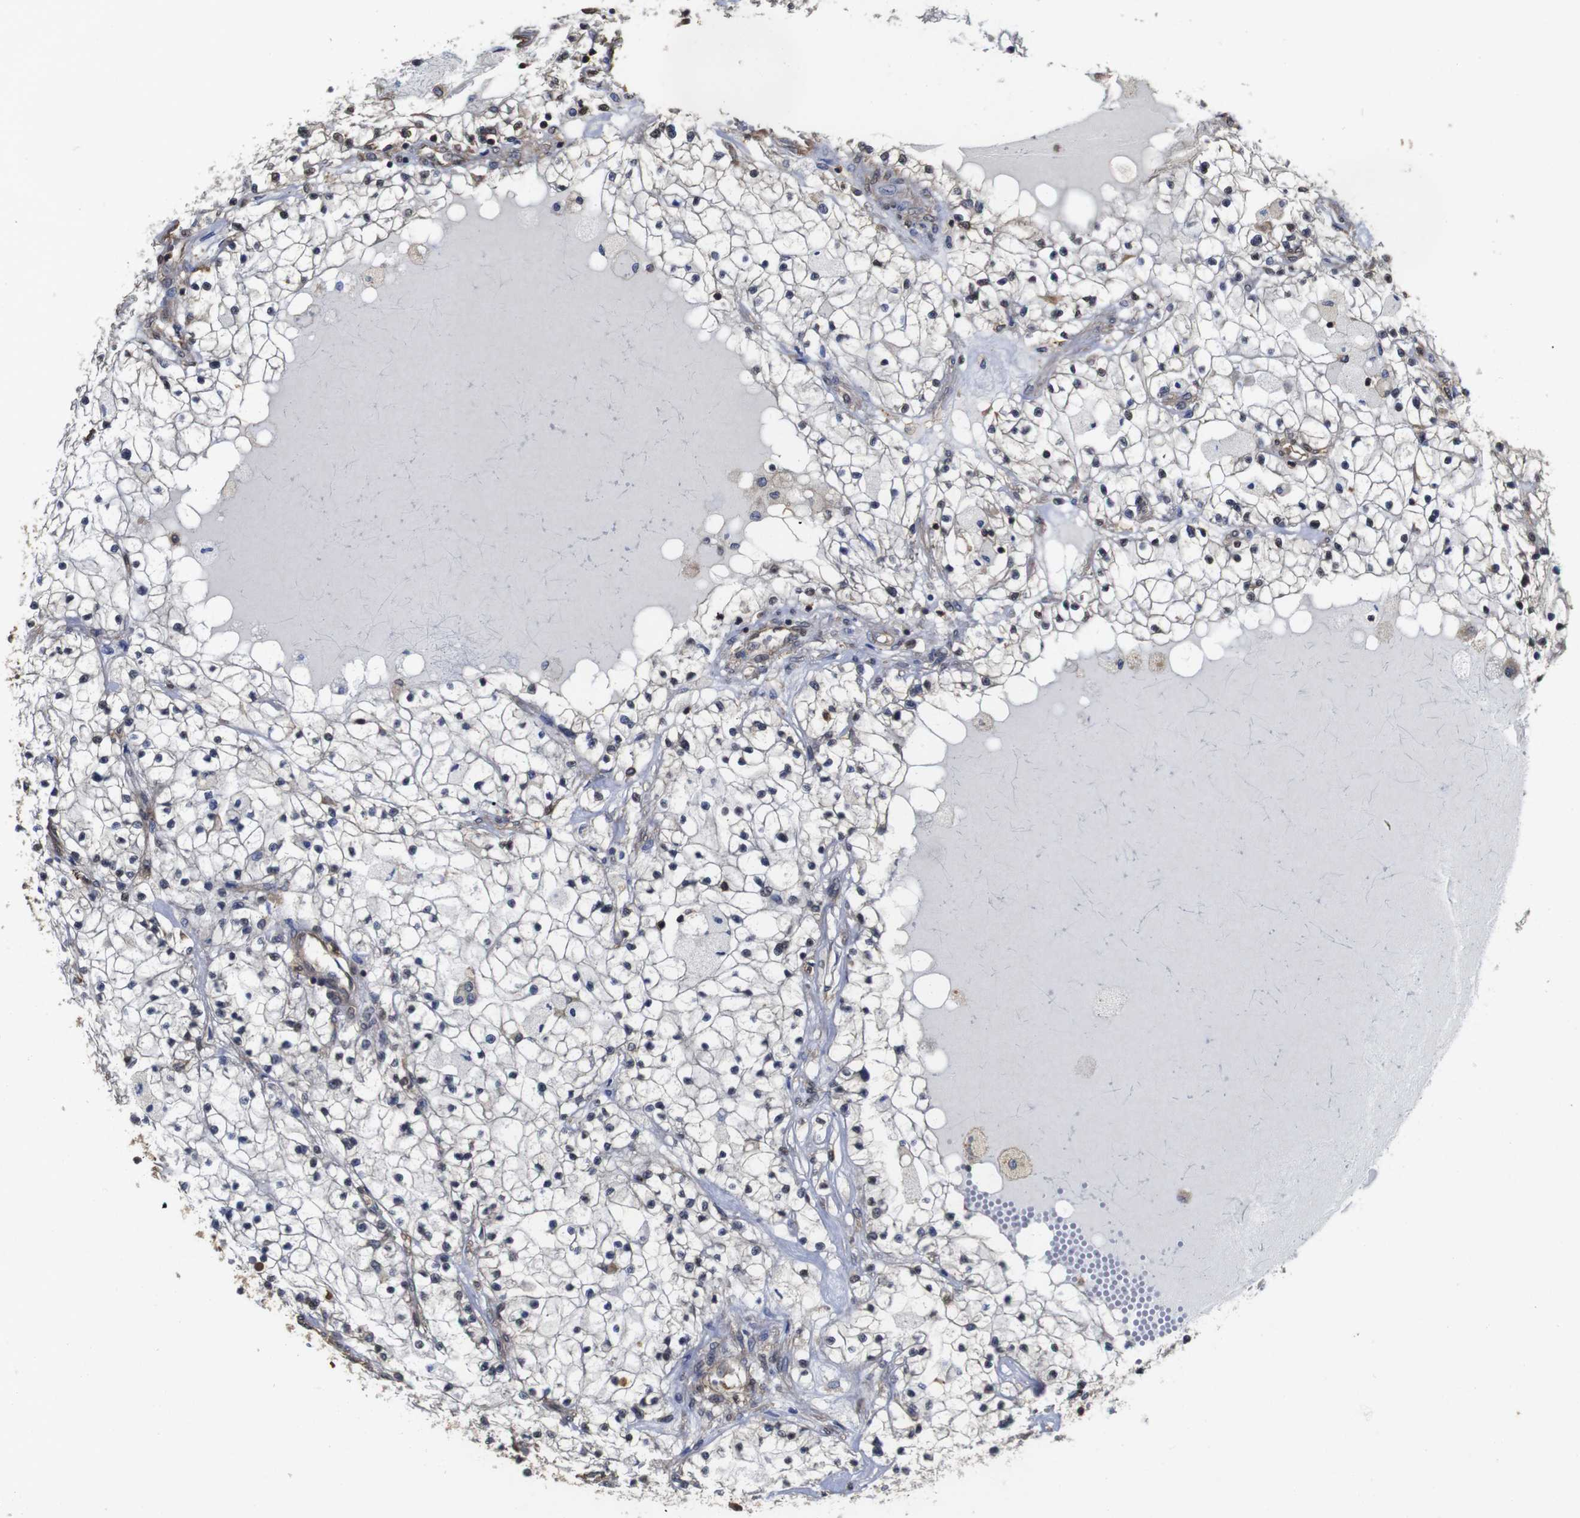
{"staining": {"intensity": "weak", "quantity": "<25%", "location": "cytoplasmic/membranous"}, "tissue": "renal cancer", "cell_type": "Tumor cells", "image_type": "cancer", "snomed": [{"axis": "morphology", "description": "Adenocarcinoma, NOS"}, {"axis": "topography", "description": "Kidney"}], "caption": "An image of adenocarcinoma (renal) stained for a protein demonstrates no brown staining in tumor cells. (DAB (3,3'-diaminobenzidine) immunohistochemistry (IHC), high magnification).", "gene": "SUMO3", "patient": {"sex": "male", "age": 68}}